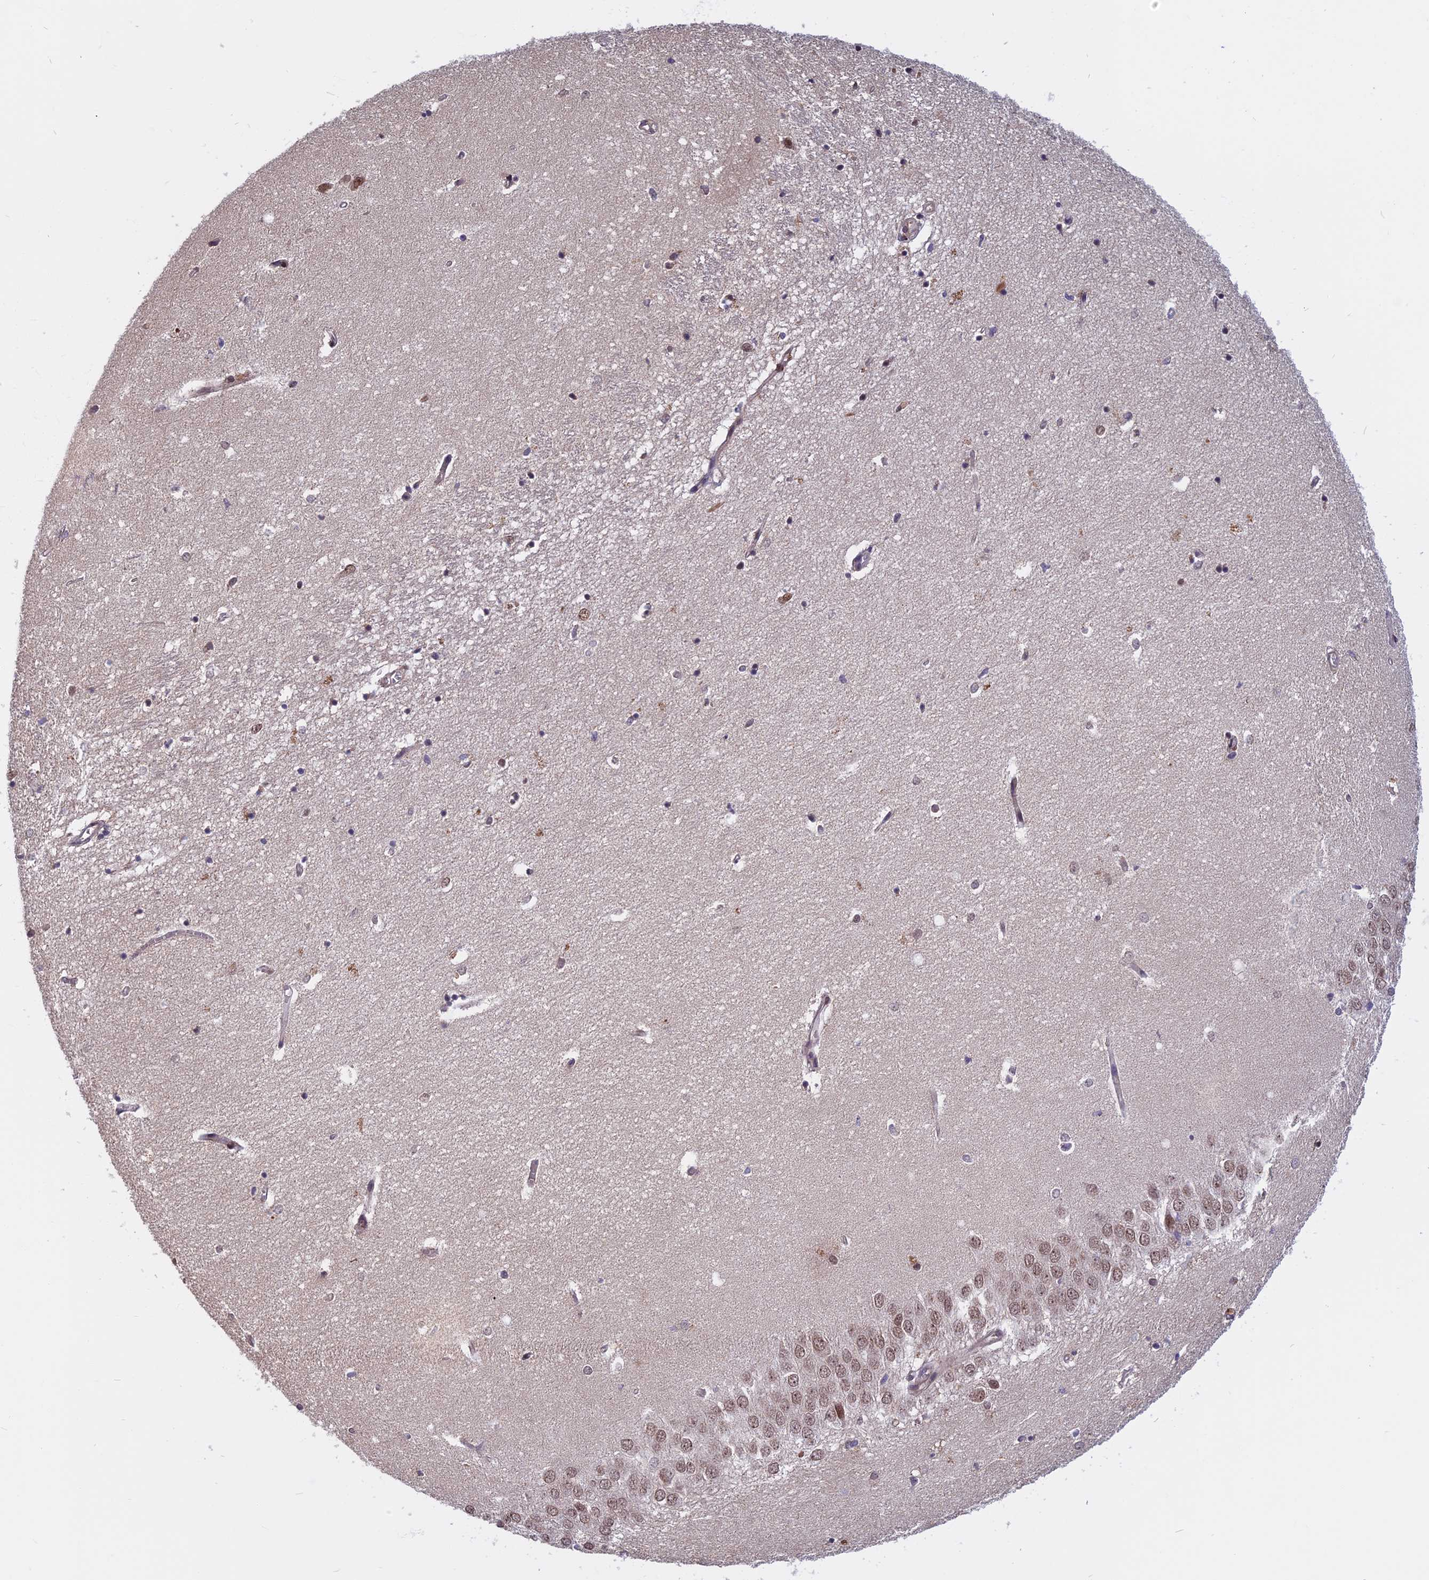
{"staining": {"intensity": "weak", "quantity": "<25%", "location": "cytoplasmic/membranous,nuclear"}, "tissue": "hippocampus", "cell_type": "Glial cells", "image_type": "normal", "snomed": [{"axis": "morphology", "description": "Normal tissue, NOS"}, {"axis": "topography", "description": "Hippocampus"}], "caption": "Immunohistochemistry (IHC) image of unremarkable hippocampus: human hippocampus stained with DAB (3,3'-diaminobenzidine) reveals no significant protein expression in glial cells.", "gene": "CCDC113", "patient": {"sex": "female", "age": 64}}